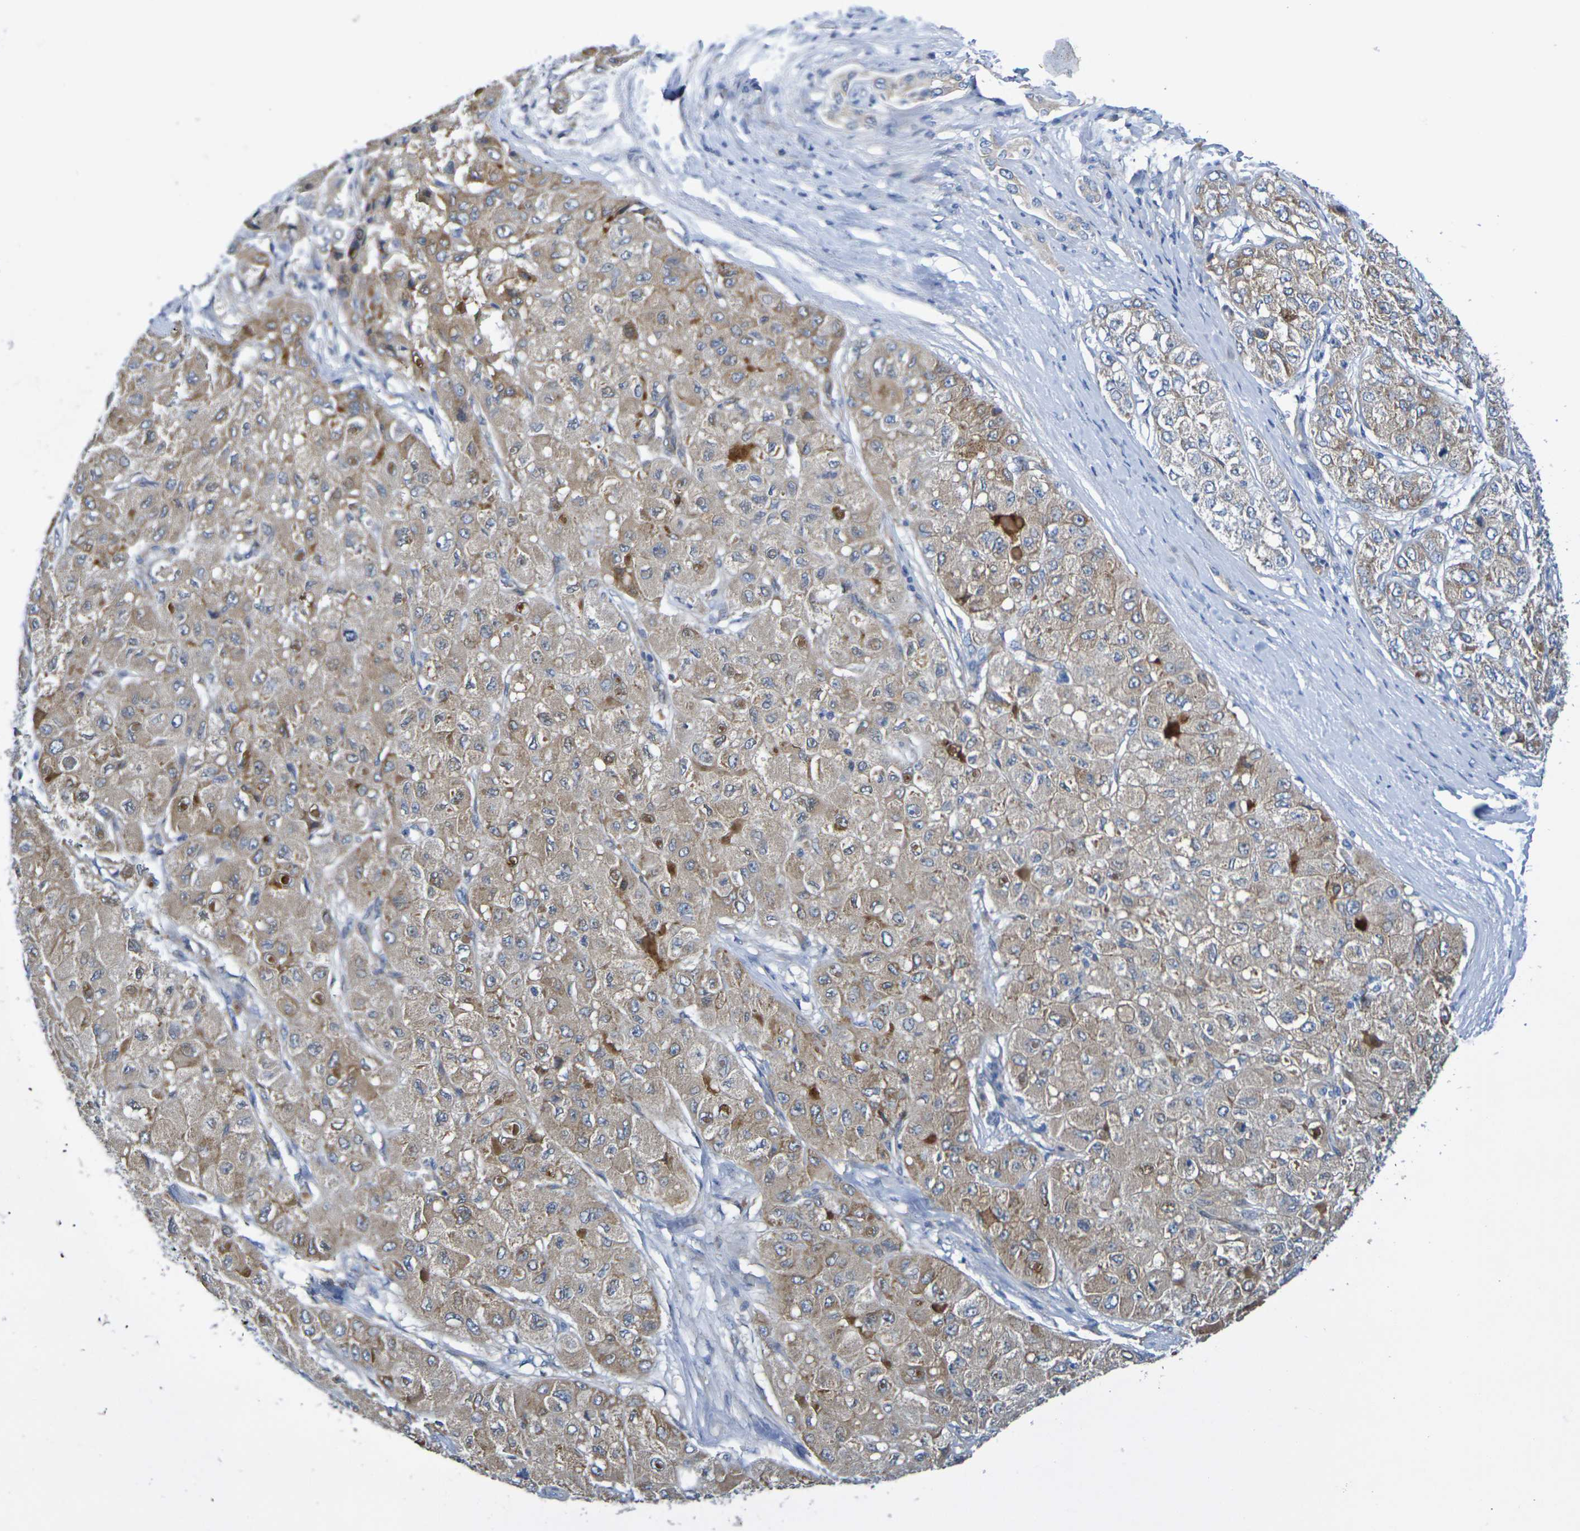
{"staining": {"intensity": "moderate", "quantity": ">75%", "location": "cytoplasmic/membranous"}, "tissue": "liver cancer", "cell_type": "Tumor cells", "image_type": "cancer", "snomed": [{"axis": "morphology", "description": "Carcinoma, Hepatocellular, NOS"}, {"axis": "topography", "description": "Liver"}], "caption": "The immunohistochemical stain shows moderate cytoplasmic/membranous staining in tumor cells of liver cancer tissue. (brown staining indicates protein expression, while blue staining denotes nuclei).", "gene": "SDC4", "patient": {"sex": "male", "age": 80}}